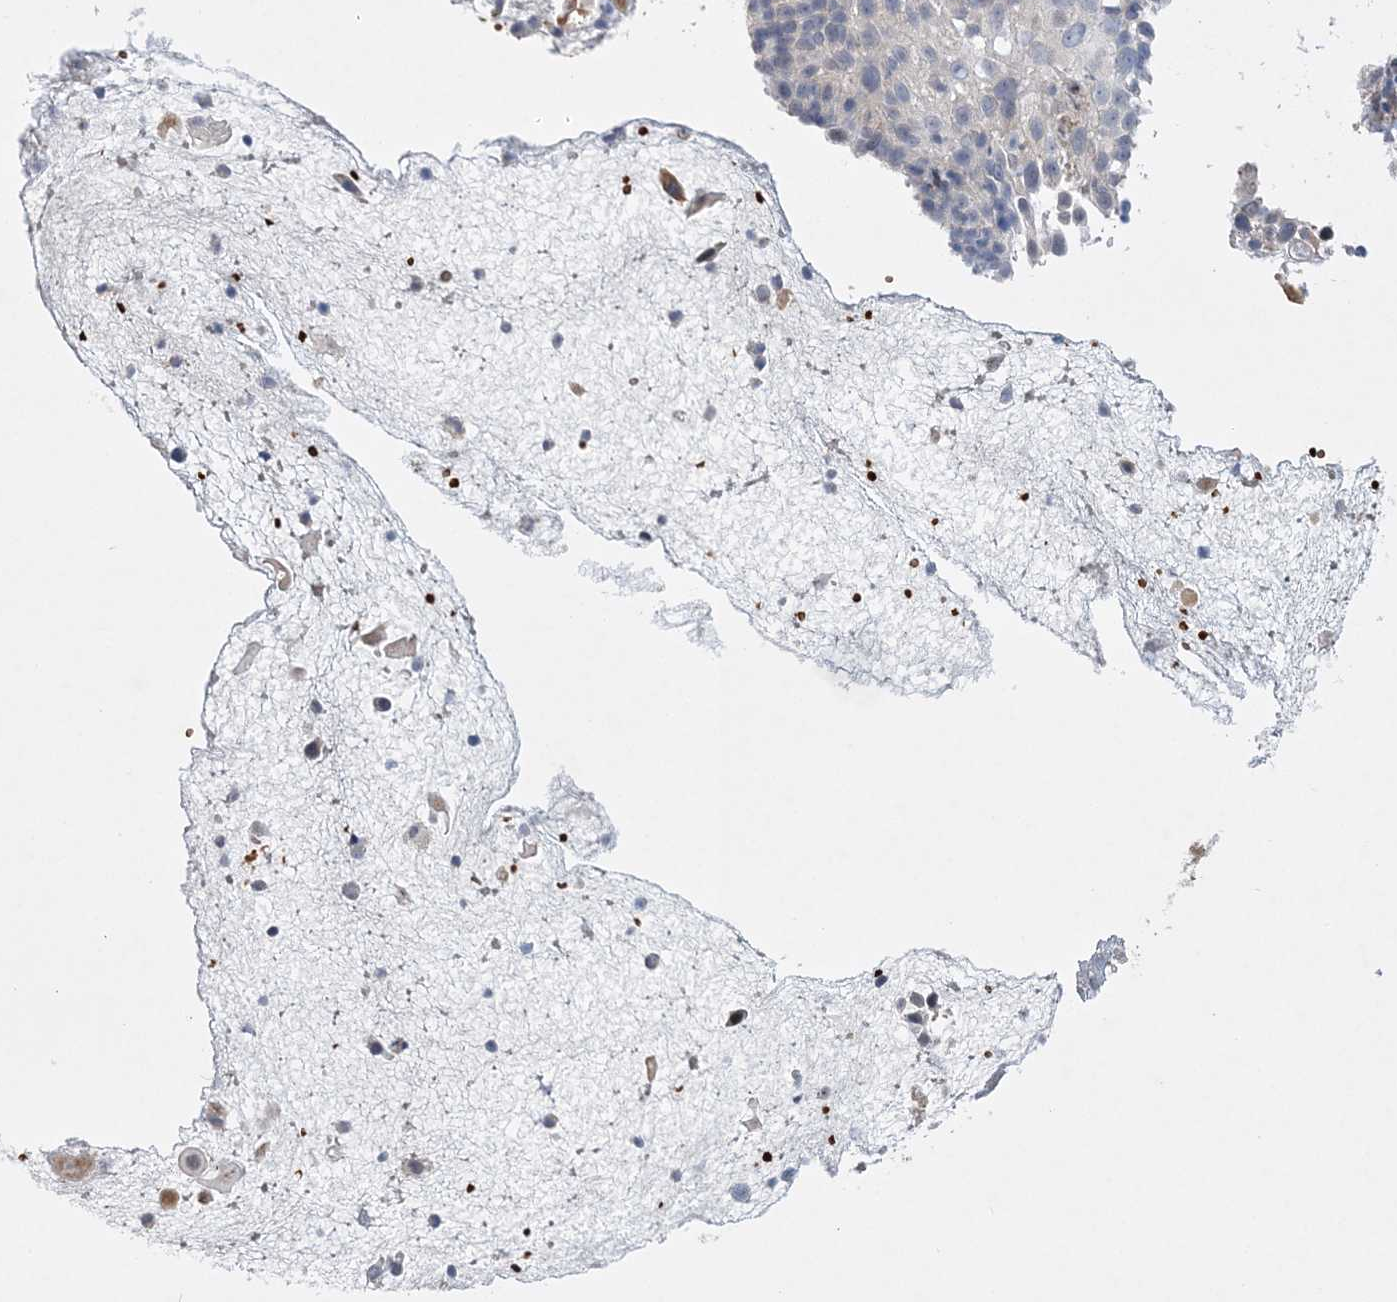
{"staining": {"intensity": "negative", "quantity": "none", "location": "none"}, "tissue": "cervical cancer", "cell_type": "Tumor cells", "image_type": "cancer", "snomed": [{"axis": "morphology", "description": "Squamous cell carcinoma, NOS"}, {"axis": "topography", "description": "Cervix"}], "caption": "Cervical cancer was stained to show a protein in brown. There is no significant staining in tumor cells.", "gene": "CALN1", "patient": {"sex": "female", "age": 74}}